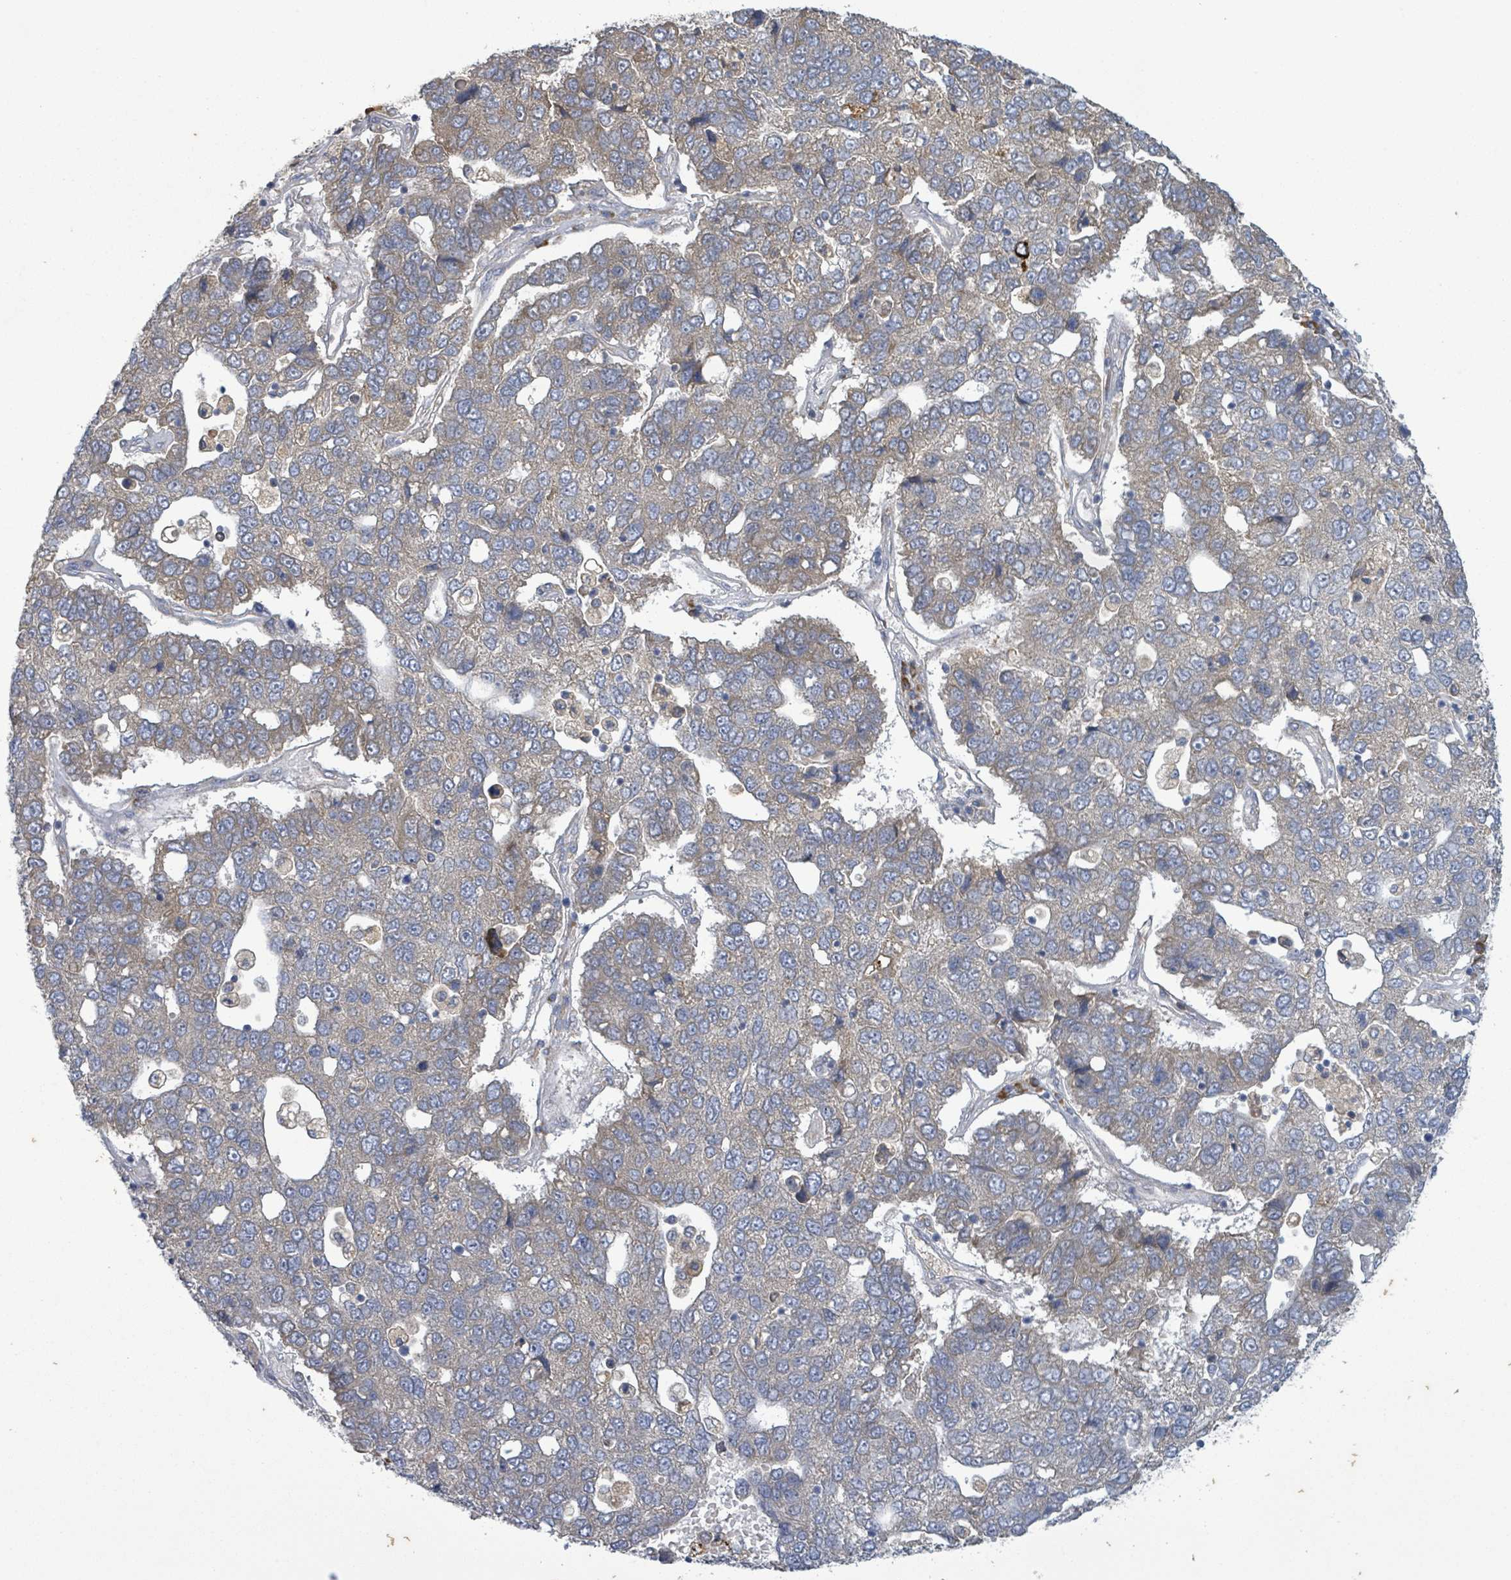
{"staining": {"intensity": "weak", "quantity": "25%-75%", "location": "cytoplasmic/membranous"}, "tissue": "pancreatic cancer", "cell_type": "Tumor cells", "image_type": "cancer", "snomed": [{"axis": "morphology", "description": "Adenocarcinoma, NOS"}, {"axis": "topography", "description": "Pancreas"}], "caption": "Protein expression analysis of pancreatic cancer reveals weak cytoplasmic/membranous staining in approximately 25%-75% of tumor cells.", "gene": "ATP13A1", "patient": {"sex": "female", "age": 61}}